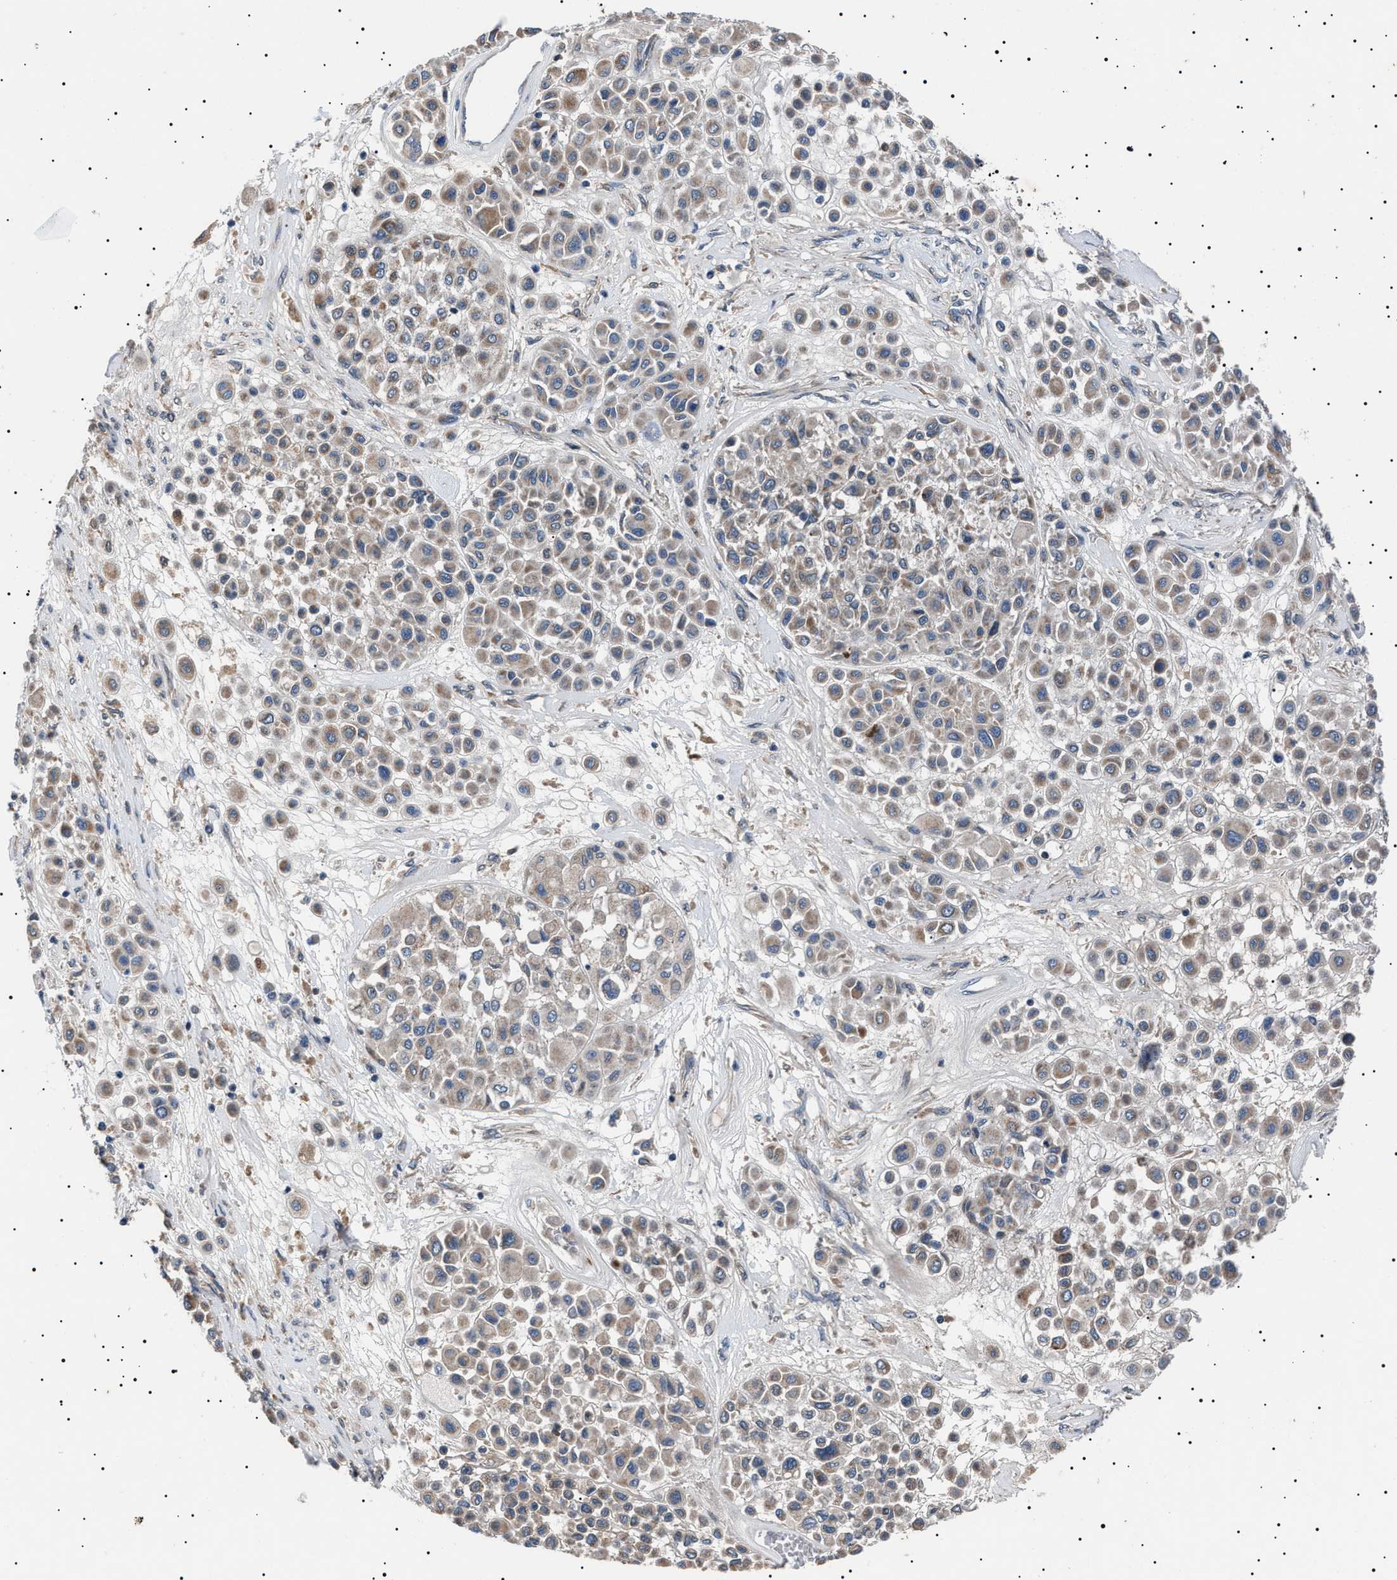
{"staining": {"intensity": "weak", "quantity": "25%-75%", "location": "cytoplasmic/membranous"}, "tissue": "melanoma", "cell_type": "Tumor cells", "image_type": "cancer", "snomed": [{"axis": "morphology", "description": "Malignant melanoma, Metastatic site"}, {"axis": "topography", "description": "Soft tissue"}], "caption": "Weak cytoplasmic/membranous protein staining is appreciated in approximately 25%-75% of tumor cells in malignant melanoma (metastatic site).", "gene": "PTRH1", "patient": {"sex": "male", "age": 41}}